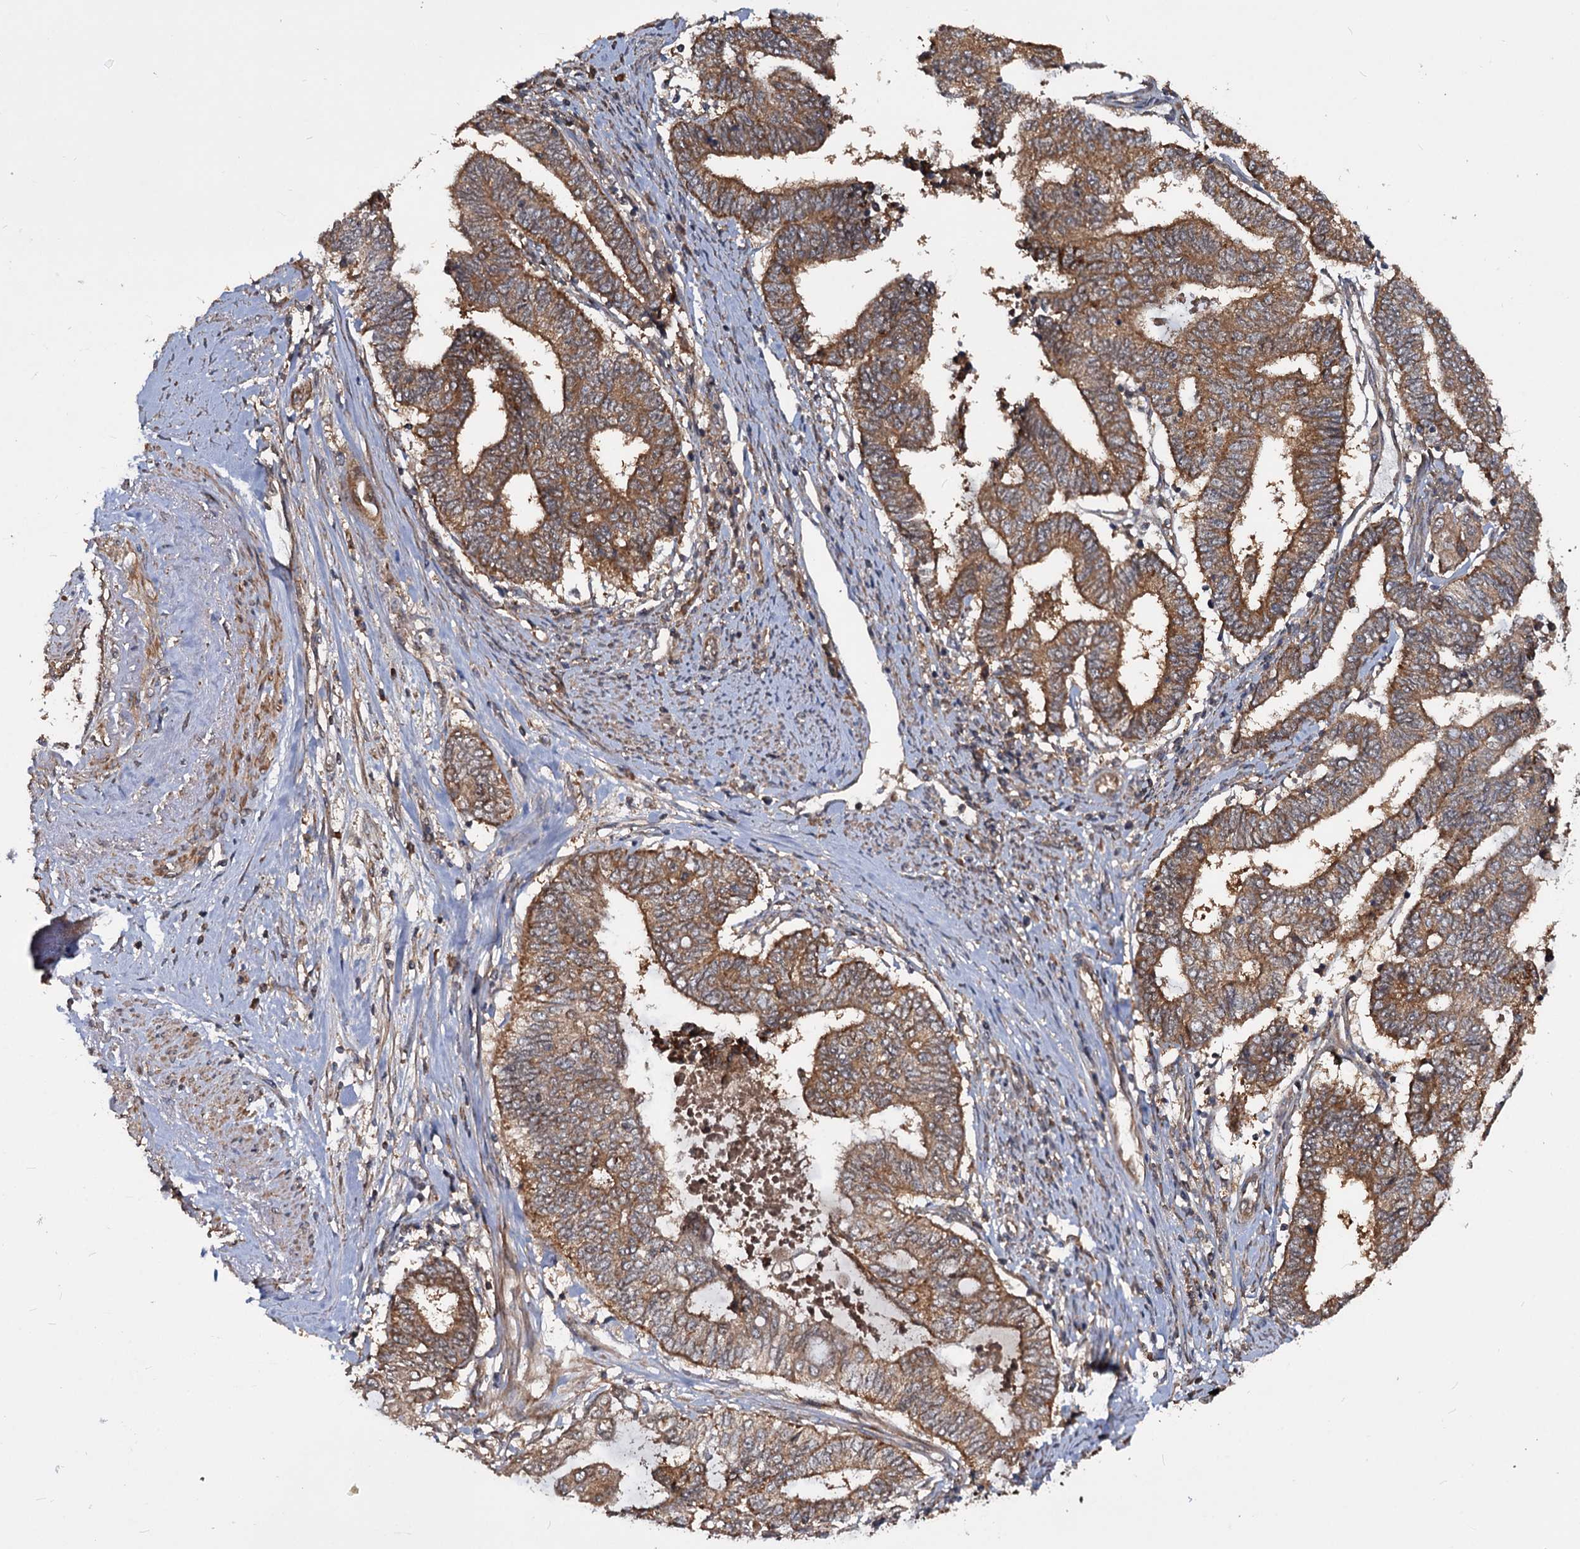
{"staining": {"intensity": "moderate", "quantity": ">75%", "location": "cytoplasmic/membranous"}, "tissue": "endometrial cancer", "cell_type": "Tumor cells", "image_type": "cancer", "snomed": [{"axis": "morphology", "description": "Adenocarcinoma, NOS"}, {"axis": "topography", "description": "Uterus"}, {"axis": "topography", "description": "Endometrium"}], "caption": "Protein expression analysis of endometrial adenocarcinoma shows moderate cytoplasmic/membranous positivity in approximately >75% of tumor cells.", "gene": "CEP76", "patient": {"sex": "female", "age": 70}}